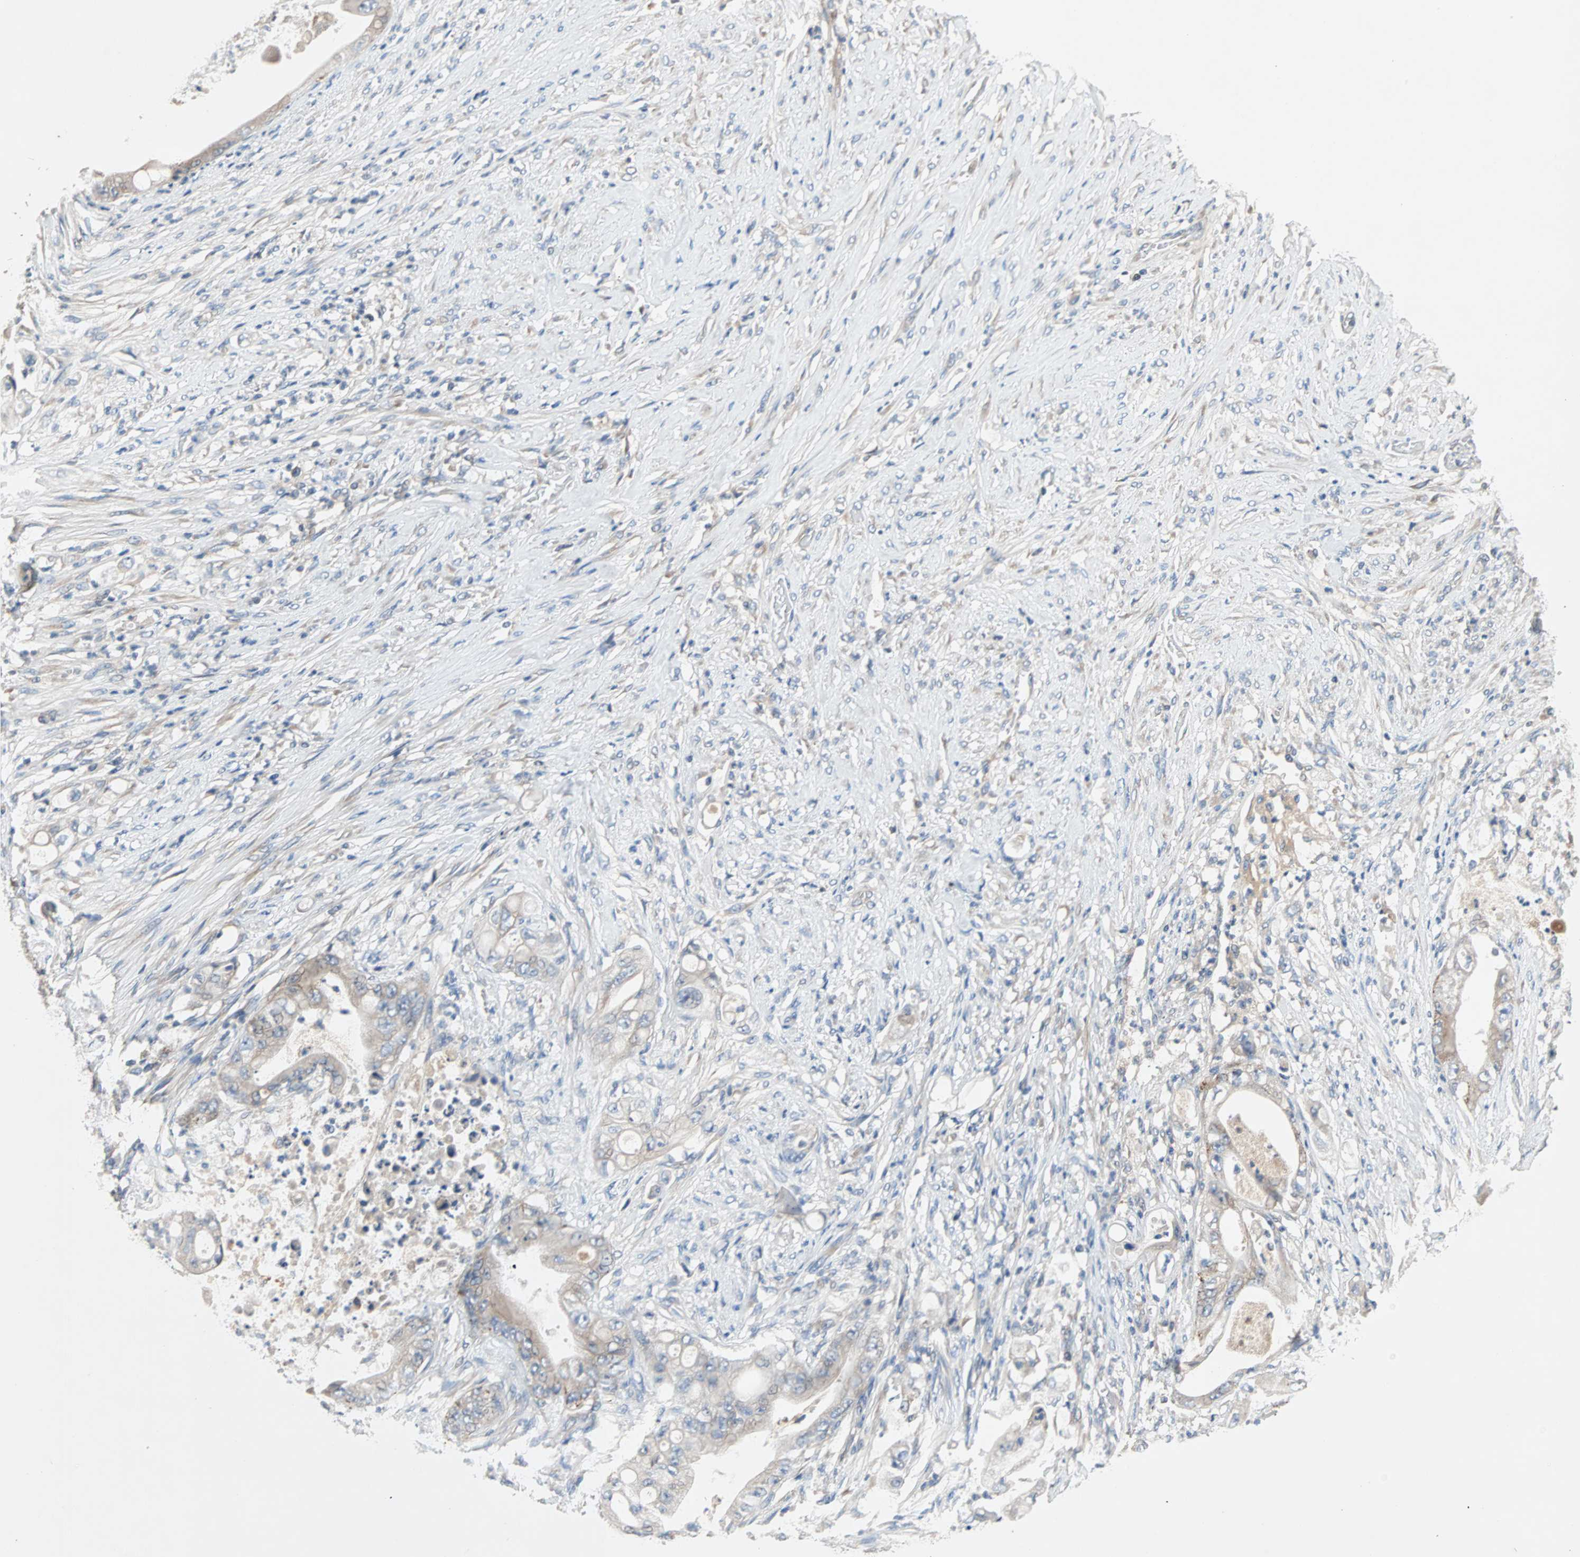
{"staining": {"intensity": "moderate", "quantity": "25%-75%", "location": "cytoplasmic/membranous"}, "tissue": "stomach cancer", "cell_type": "Tumor cells", "image_type": "cancer", "snomed": [{"axis": "morphology", "description": "Adenocarcinoma, NOS"}, {"axis": "topography", "description": "Stomach"}], "caption": "DAB (3,3'-diaminobenzidine) immunohistochemical staining of stomach adenocarcinoma demonstrates moderate cytoplasmic/membranous protein positivity in about 25%-75% of tumor cells. (DAB = brown stain, brightfield microscopy at high magnification).", "gene": "MAP4K1", "patient": {"sex": "female", "age": 73}}